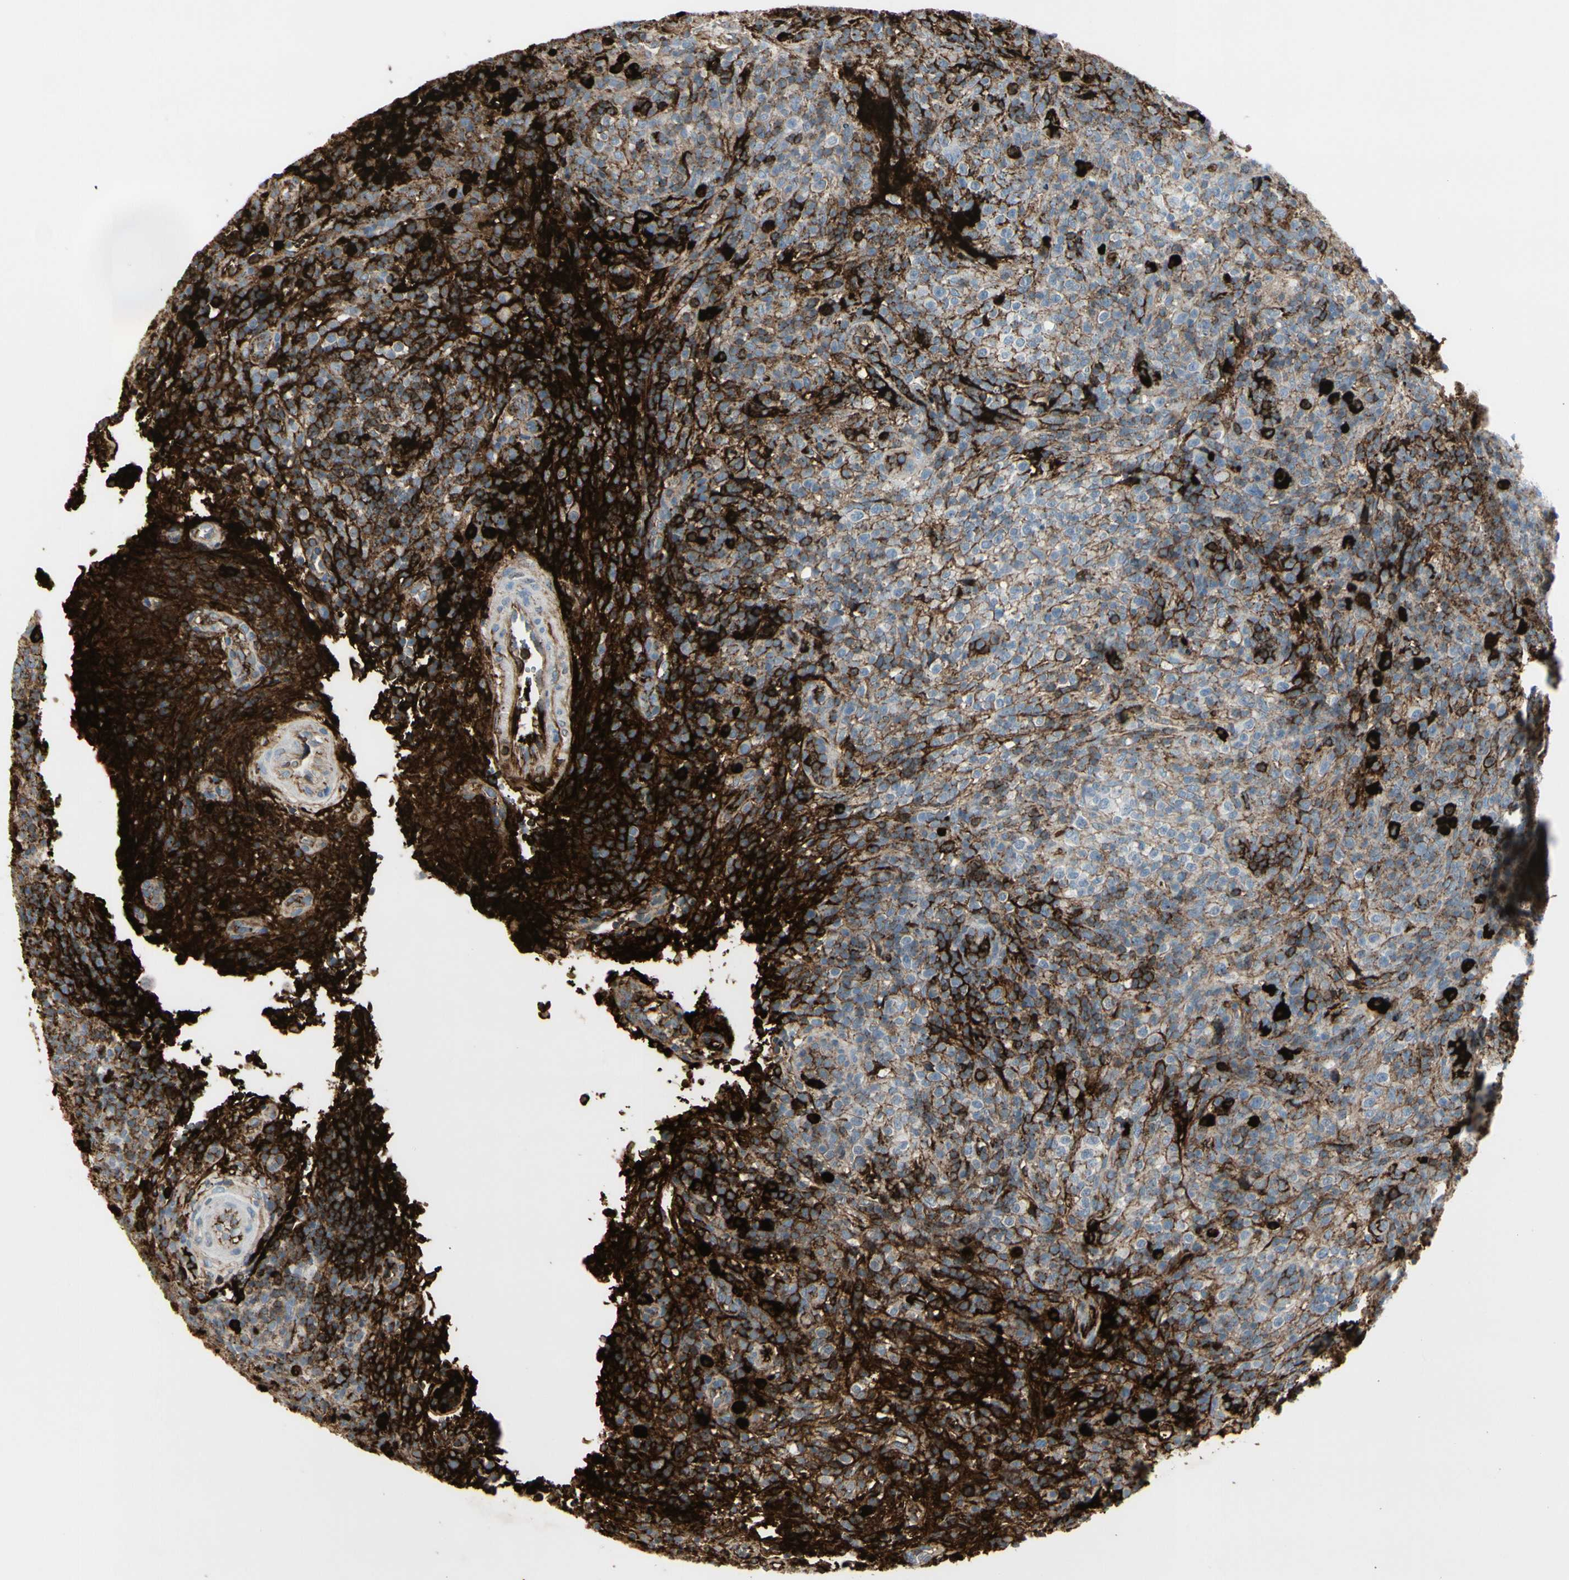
{"staining": {"intensity": "strong", "quantity": "25%-75%", "location": "cytoplasmic/membranous"}, "tissue": "lymphoma", "cell_type": "Tumor cells", "image_type": "cancer", "snomed": [{"axis": "morphology", "description": "Malignant lymphoma, non-Hodgkin's type, High grade"}, {"axis": "topography", "description": "Lymph node"}], "caption": "This is an image of immunohistochemistry staining of malignant lymphoma, non-Hodgkin's type (high-grade), which shows strong expression in the cytoplasmic/membranous of tumor cells.", "gene": "IGHM", "patient": {"sex": "female", "age": 76}}